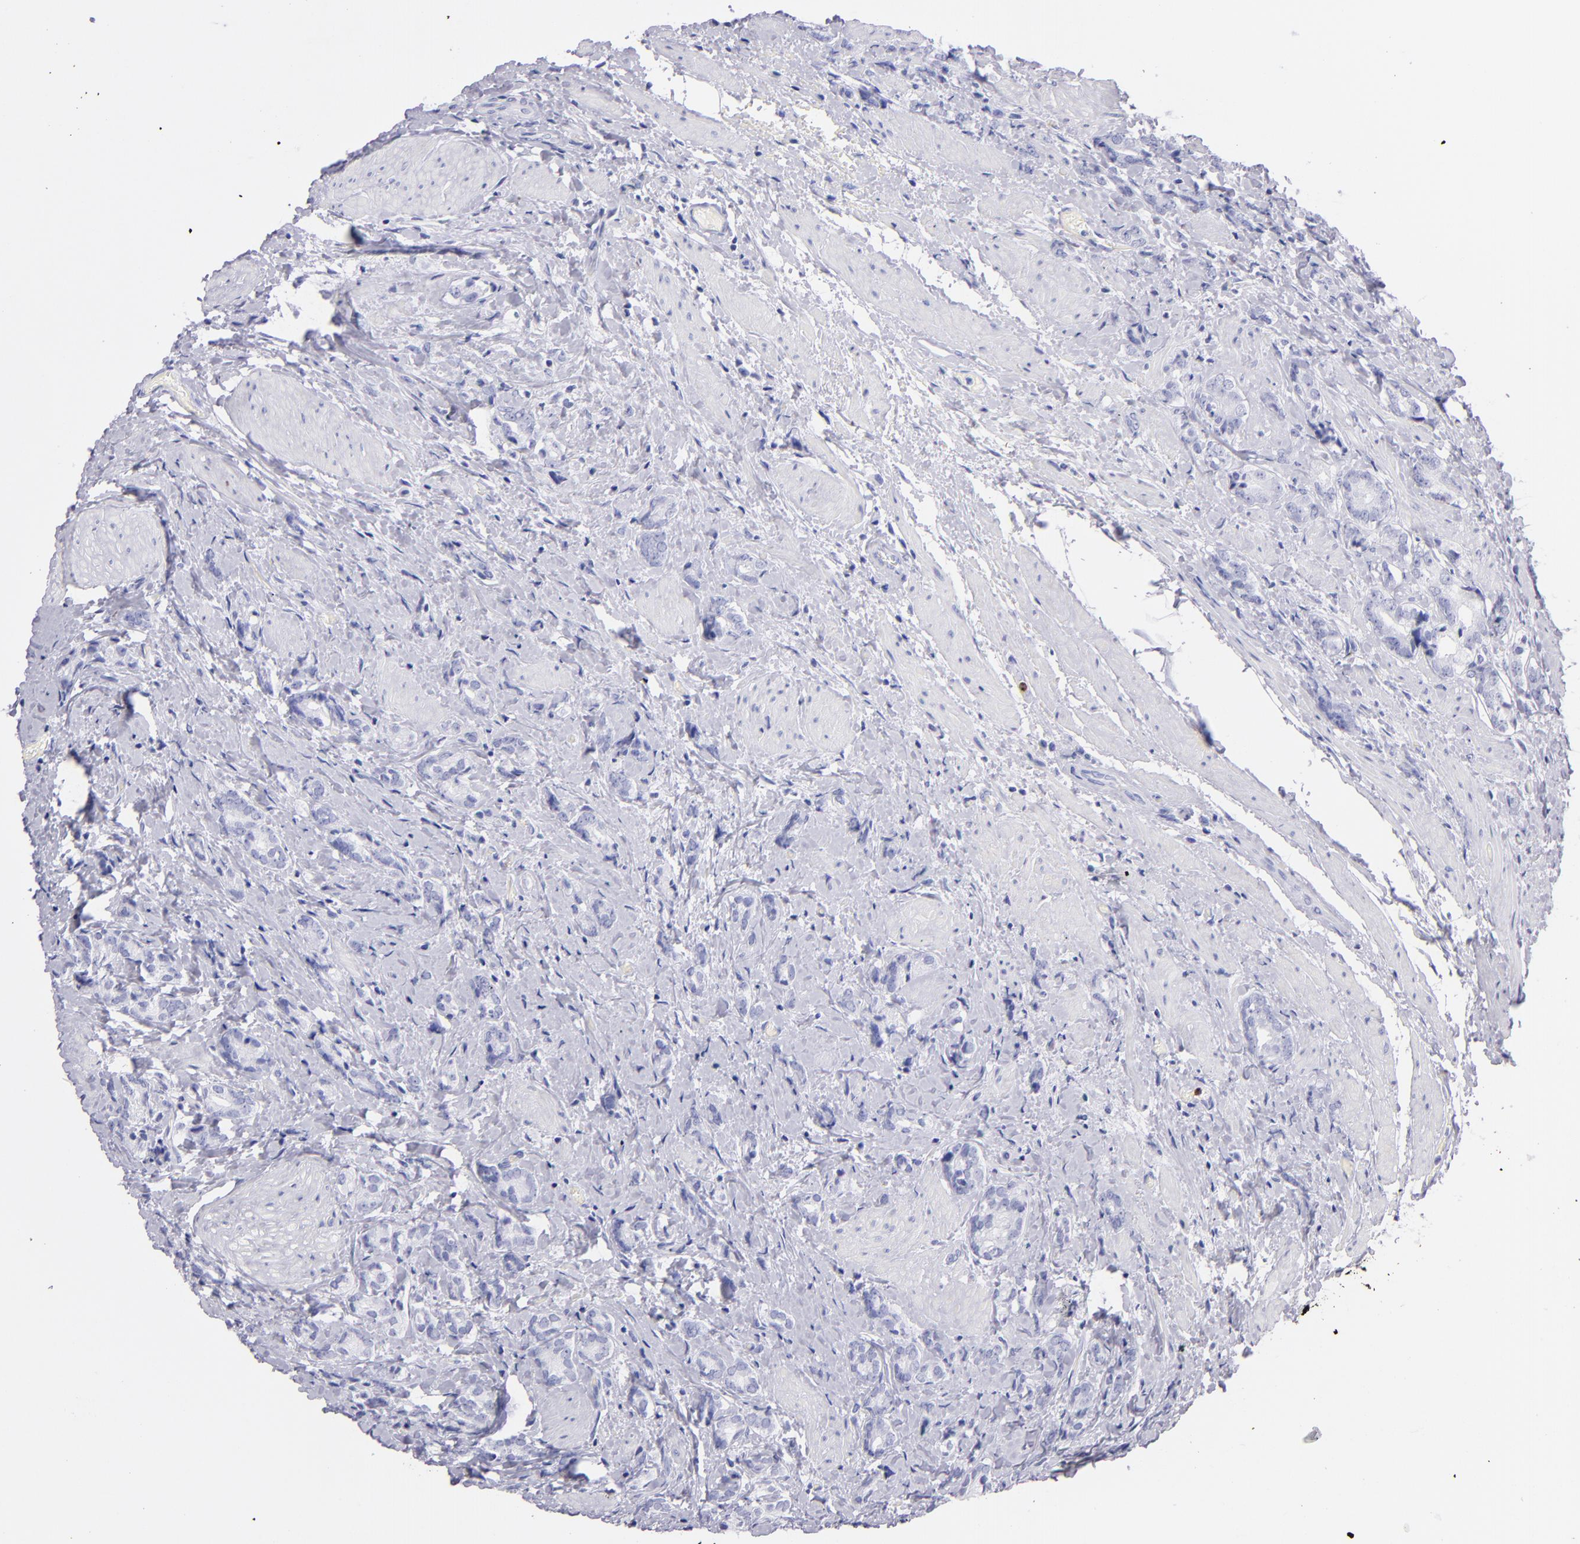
{"staining": {"intensity": "negative", "quantity": "none", "location": "none"}, "tissue": "prostate cancer", "cell_type": "Tumor cells", "image_type": "cancer", "snomed": [{"axis": "morphology", "description": "Adenocarcinoma, Medium grade"}, {"axis": "topography", "description": "Prostate"}], "caption": "Immunohistochemistry (IHC) image of neoplastic tissue: human prostate medium-grade adenocarcinoma stained with DAB (3,3'-diaminobenzidine) displays no significant protein staining in tumor cells.", "gene": "PRF1", "patient": {"sex": "male", "age": 59}}